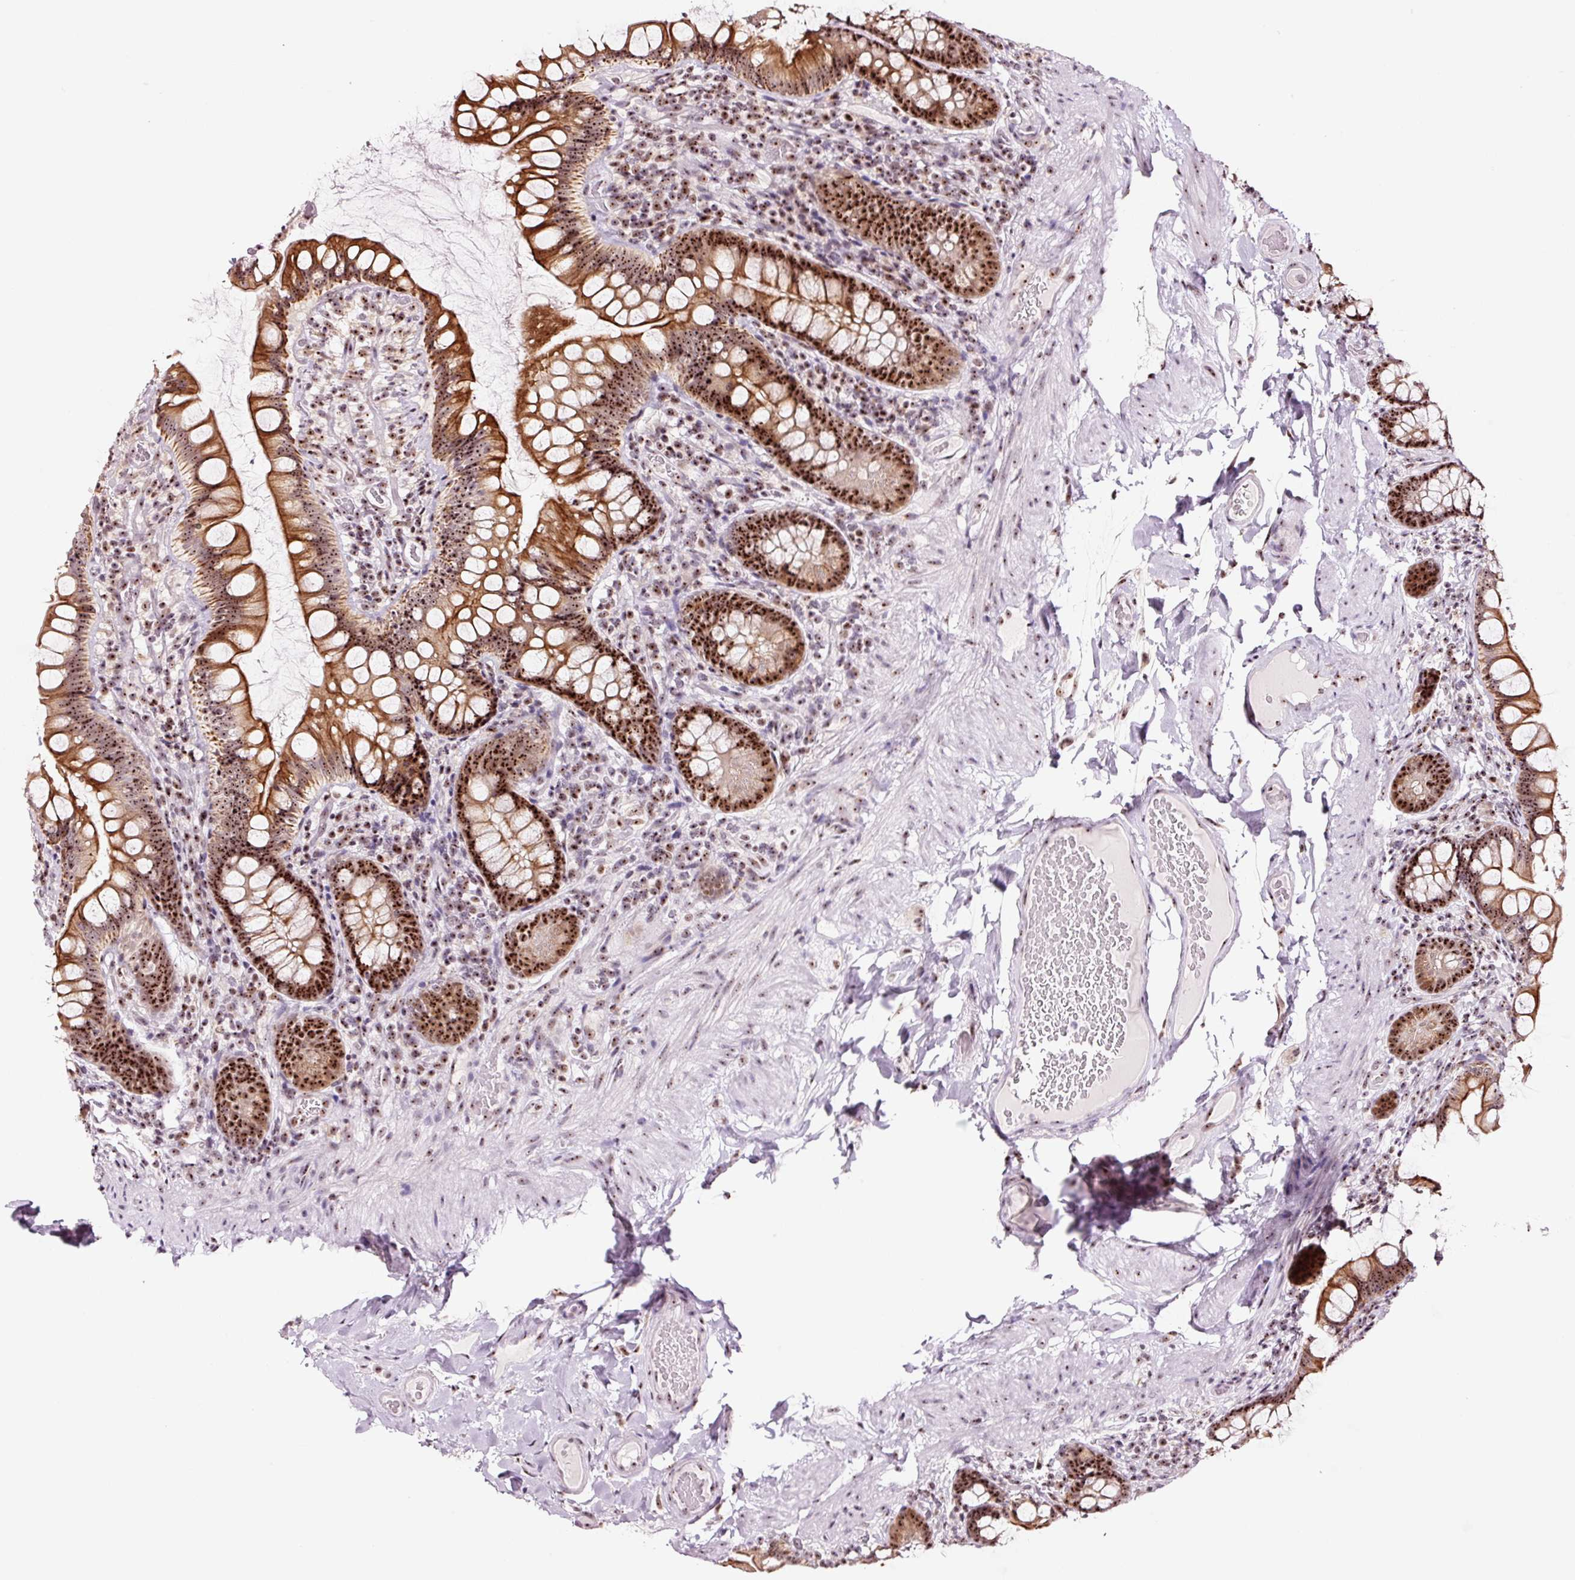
{"staining": {"intensity": "strong", "quantity": ">75%", "location": "cytoplasmic/membranous,nuclear"}, "tissue": "small intestine", "cell_type": "Glandular cells", "image_type": "normal", "snomed": [{"axis": "morphology", "description": "Normal tissue, NOS"}, {"axis": "topography", "description": "Small intestine"}], "caption": "Protein expression analysis of normal small intestine displays strong cytoplasmic/membranous,nuclear expression in approximately >75% of glandular cells.", "gene": "GNL3", "patient": {"sex": "male", "age": 70}}